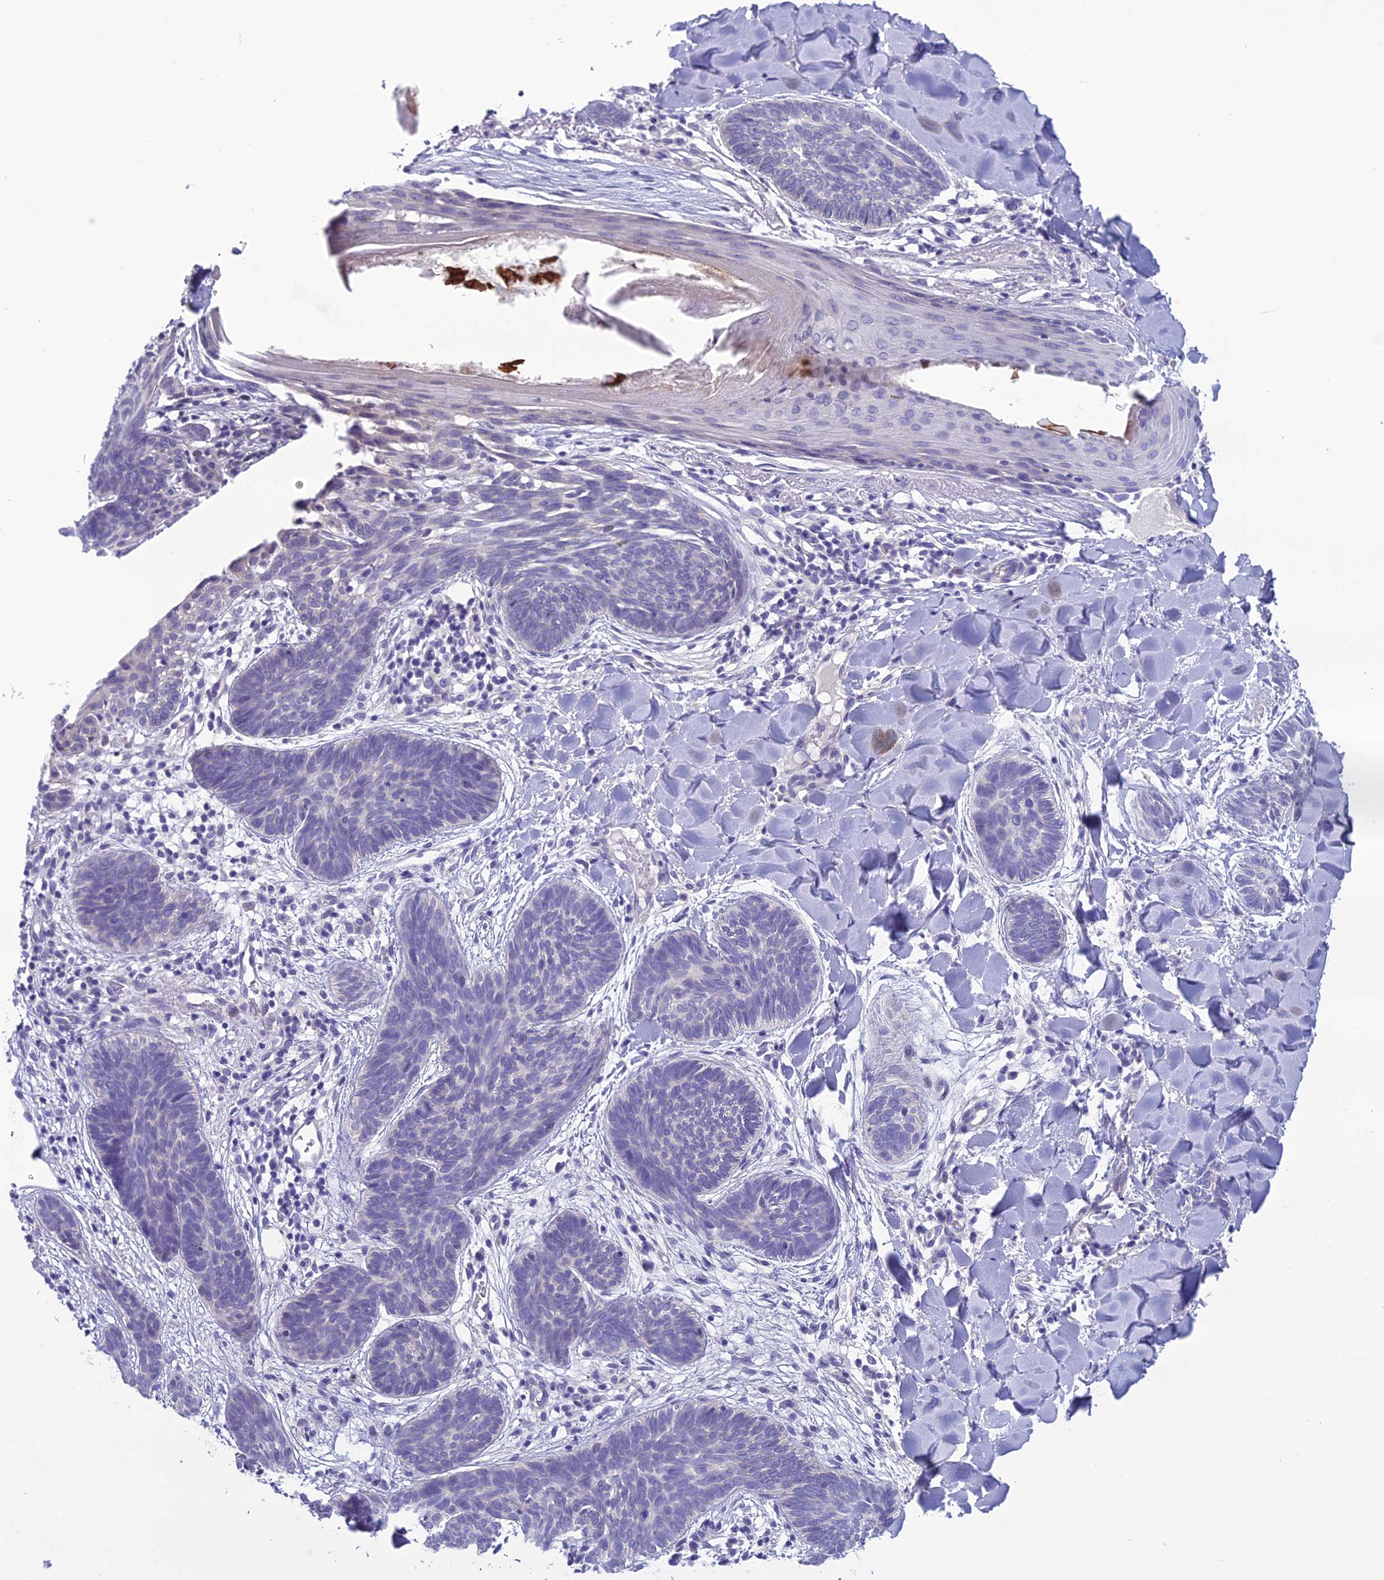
{"staining": {"intensity": "negative", "quantity": "none", "location": "none"}, "tissue": "skin cancer", "cell_type": "Tumor cells", "image_type": "cancer", "snomed": [{"axis": "morphology", "description": "Basal cell carcinoma"}, {"axis": "topography", "description": "Skin"}], "caption": "Tumor cells show no significant positivity in basal cell carcinoma (skin).", "gene": "SCRT1", "patient": {"sex": "female", "age": 81}}